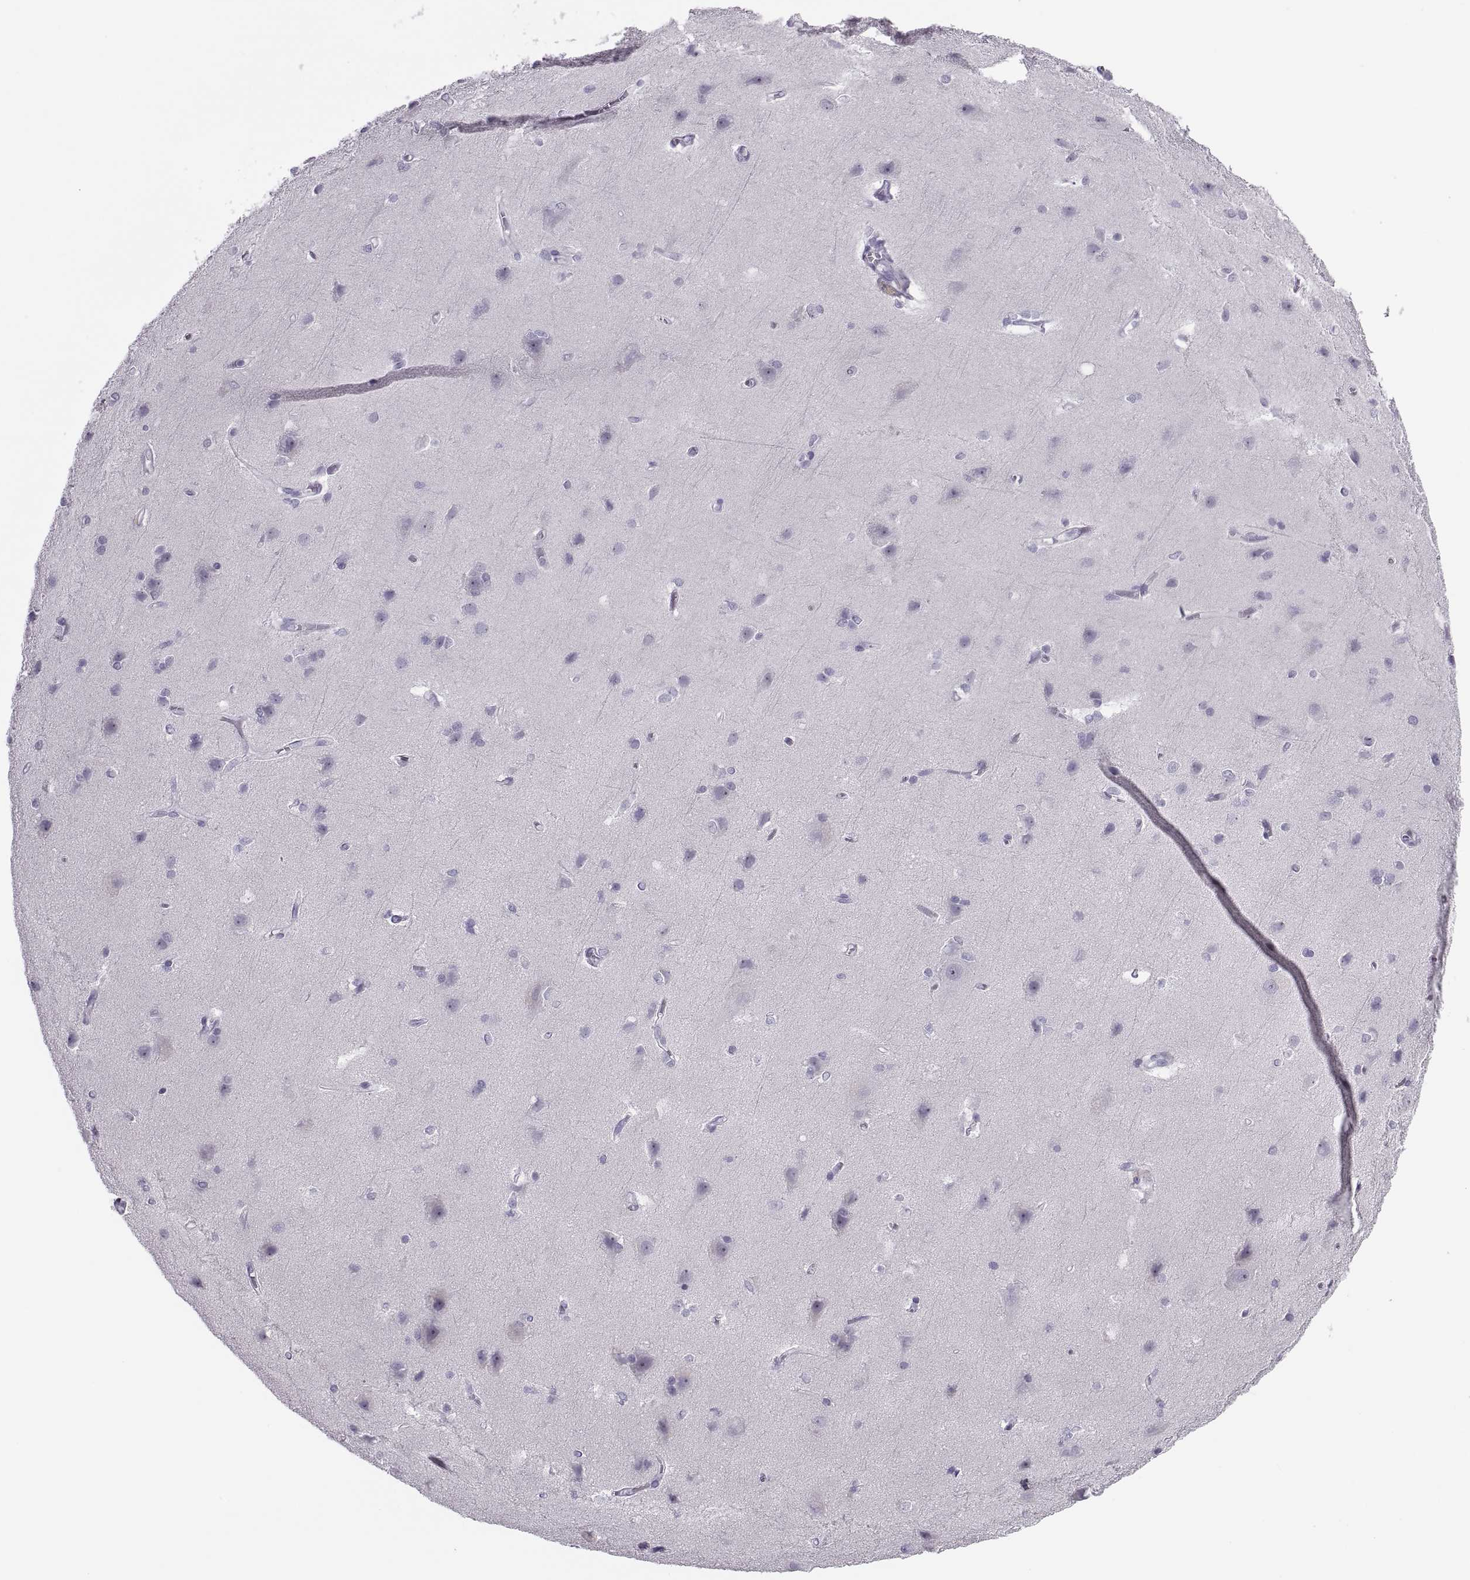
{"staining": {"intensity": "negative", "quantity": "none", "location": "none"}, "tissue": "cerebral cortex", "cell_type": "Endothelial cells", "image_type": "normal", "snomed": [{"axis": "morphology", "description": "Normal tissue, NOS"}, {"axis": "topography", "description": "Cerebral cortex"}], "caption": "A histopathology image of cerebral cortex stained for a protein reveals no brown staining in endothelial cells.", "gene": "FAM24A", "patient": {"sex": "male", "age": 37}}